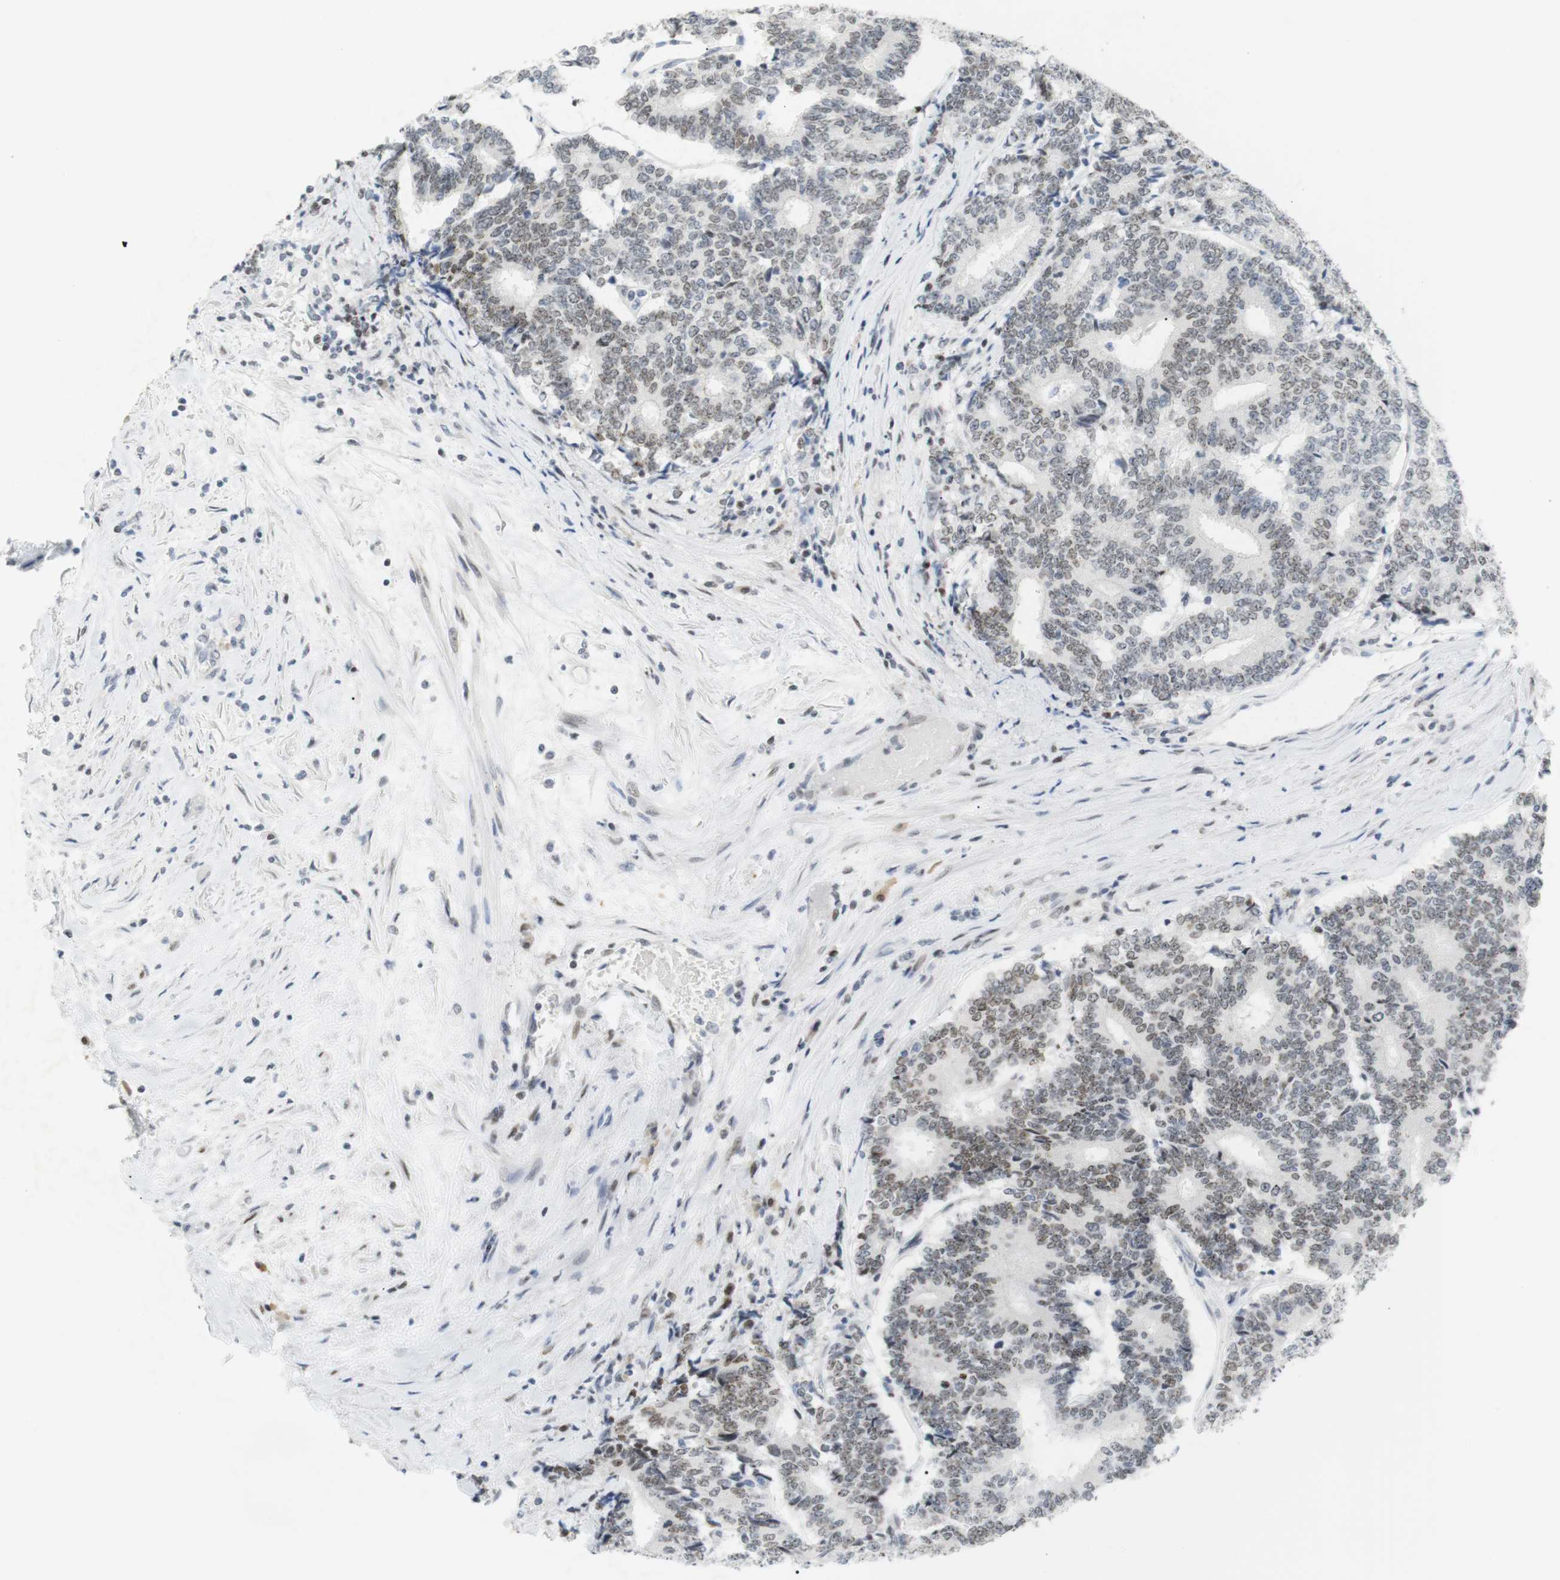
{"staining": {"intensity": "weak", "quantity": "25%-75%", "location": "nuclear"}, "tissue": "prostate cancer", "cell_type": "Tumor cells", "image_type": "cancer", "snomed": [{"axis": "morphology", "description": "Normal tissue, NOS"}, {"axis": "morphology", "description": "Adenocarcinoma, High grade"}, {"axis": "topography", "description": "Prostate"}, {"axis": "topography", "description": "Seminal veicle"}], "caption": "Prostate high-grade adenocarcinoma tissue shows weak nuclear staining in about 25%-75% of tumor cells, visualized by immunohistochemistry. Using DAB (brown) and hematoxylin (blue) stains, captured at high magnification using brightfield microscopy.", "gene": "BMI1", "patient": {"sex": "male", "age": 55}}